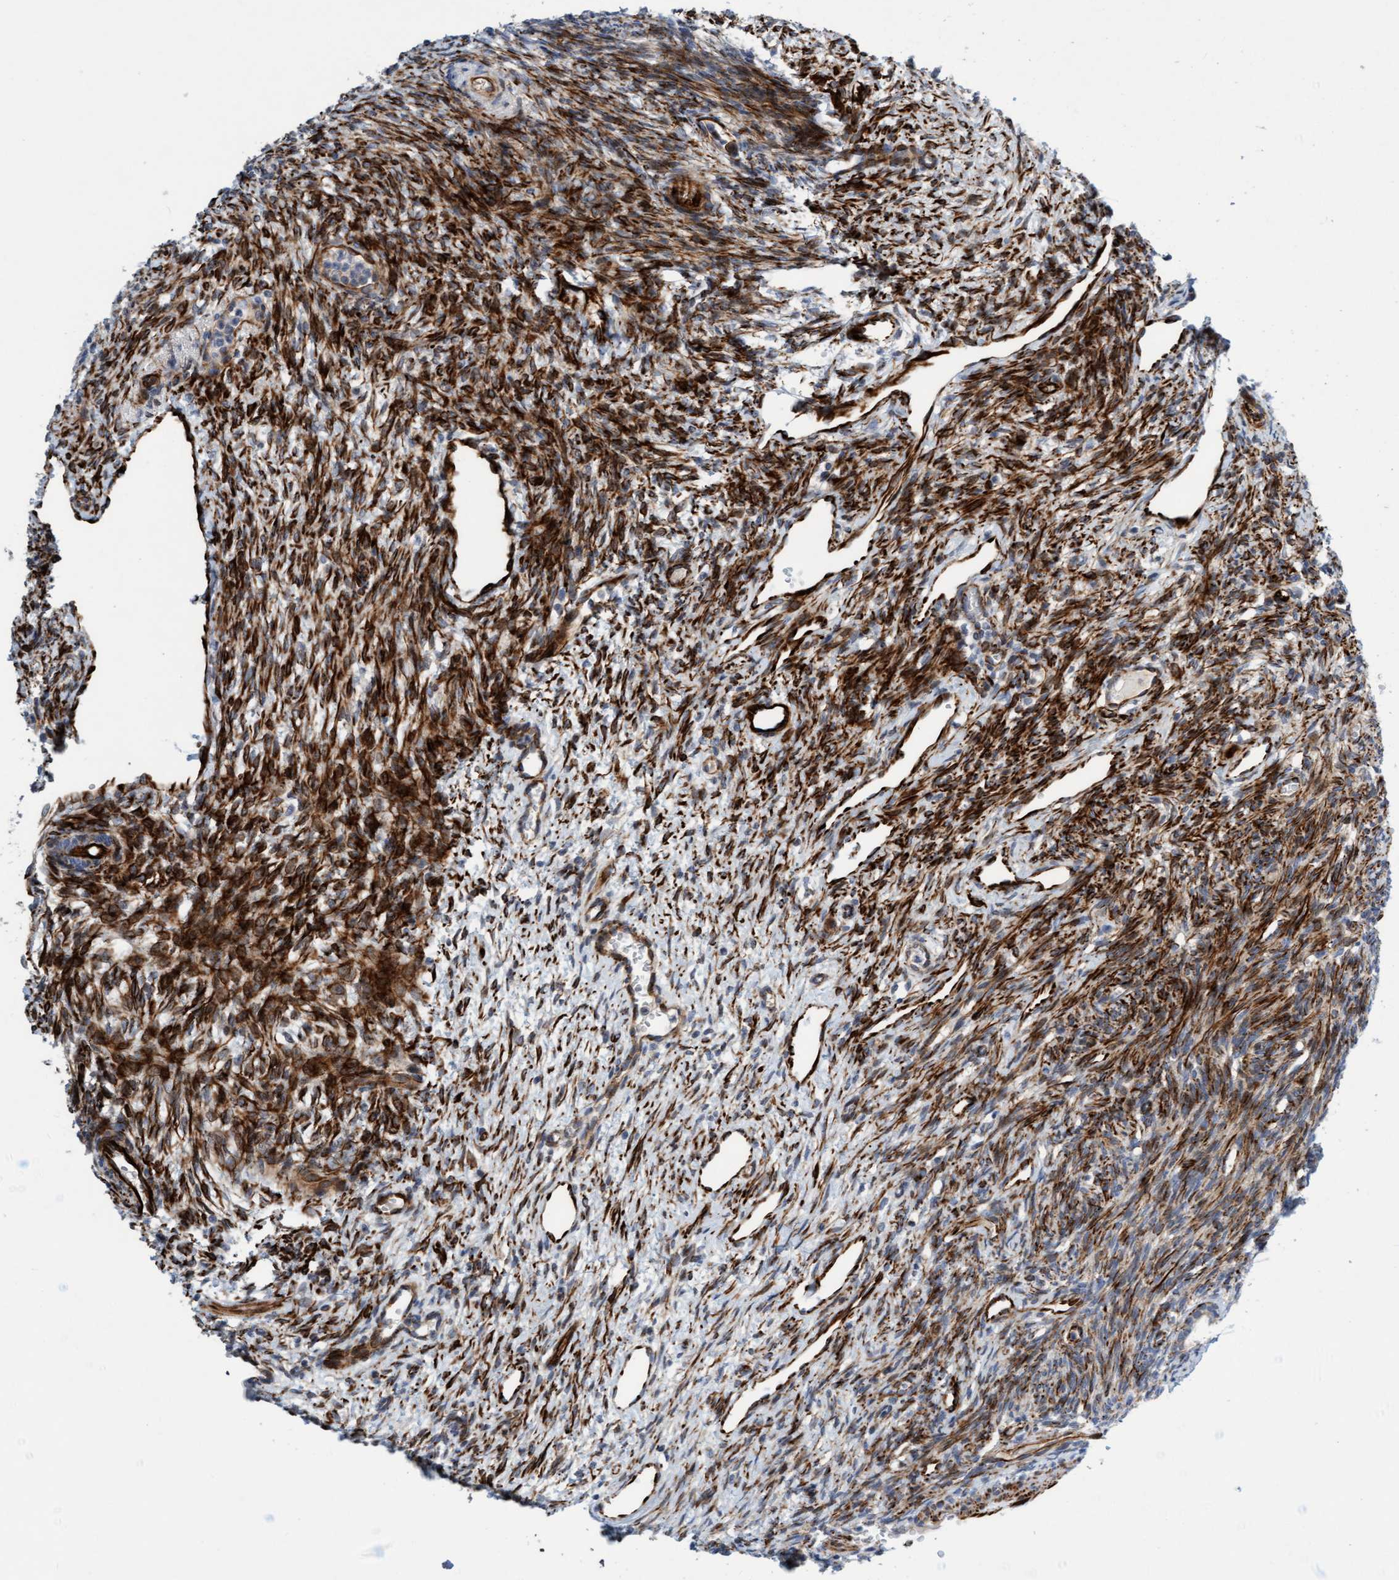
{"staining": {"intensity": "strong", "quantity": "25%-75%", "location": "cytoplasmic/membranous"}, "tissue": "ovary", "cell_type": "Ovarian stroma cells", "image_type": "normal", "snomed": [{"axis": "morphology", "description": "Normal tissue, NOS"}, {"axis": "topography", "description": "Ovary"}], "caption": "This histopathology image demonstrates unremarkable ovary stained with immunohistochemistry (IHC) to label a protein in brown. The cytoplasmic/membranous of ovarian stroma cells show strong positivity for the protein. Nuclei are counter-stained blue.", "gene": "POLG2", "patient": {"sex": "female", "age": 33}}